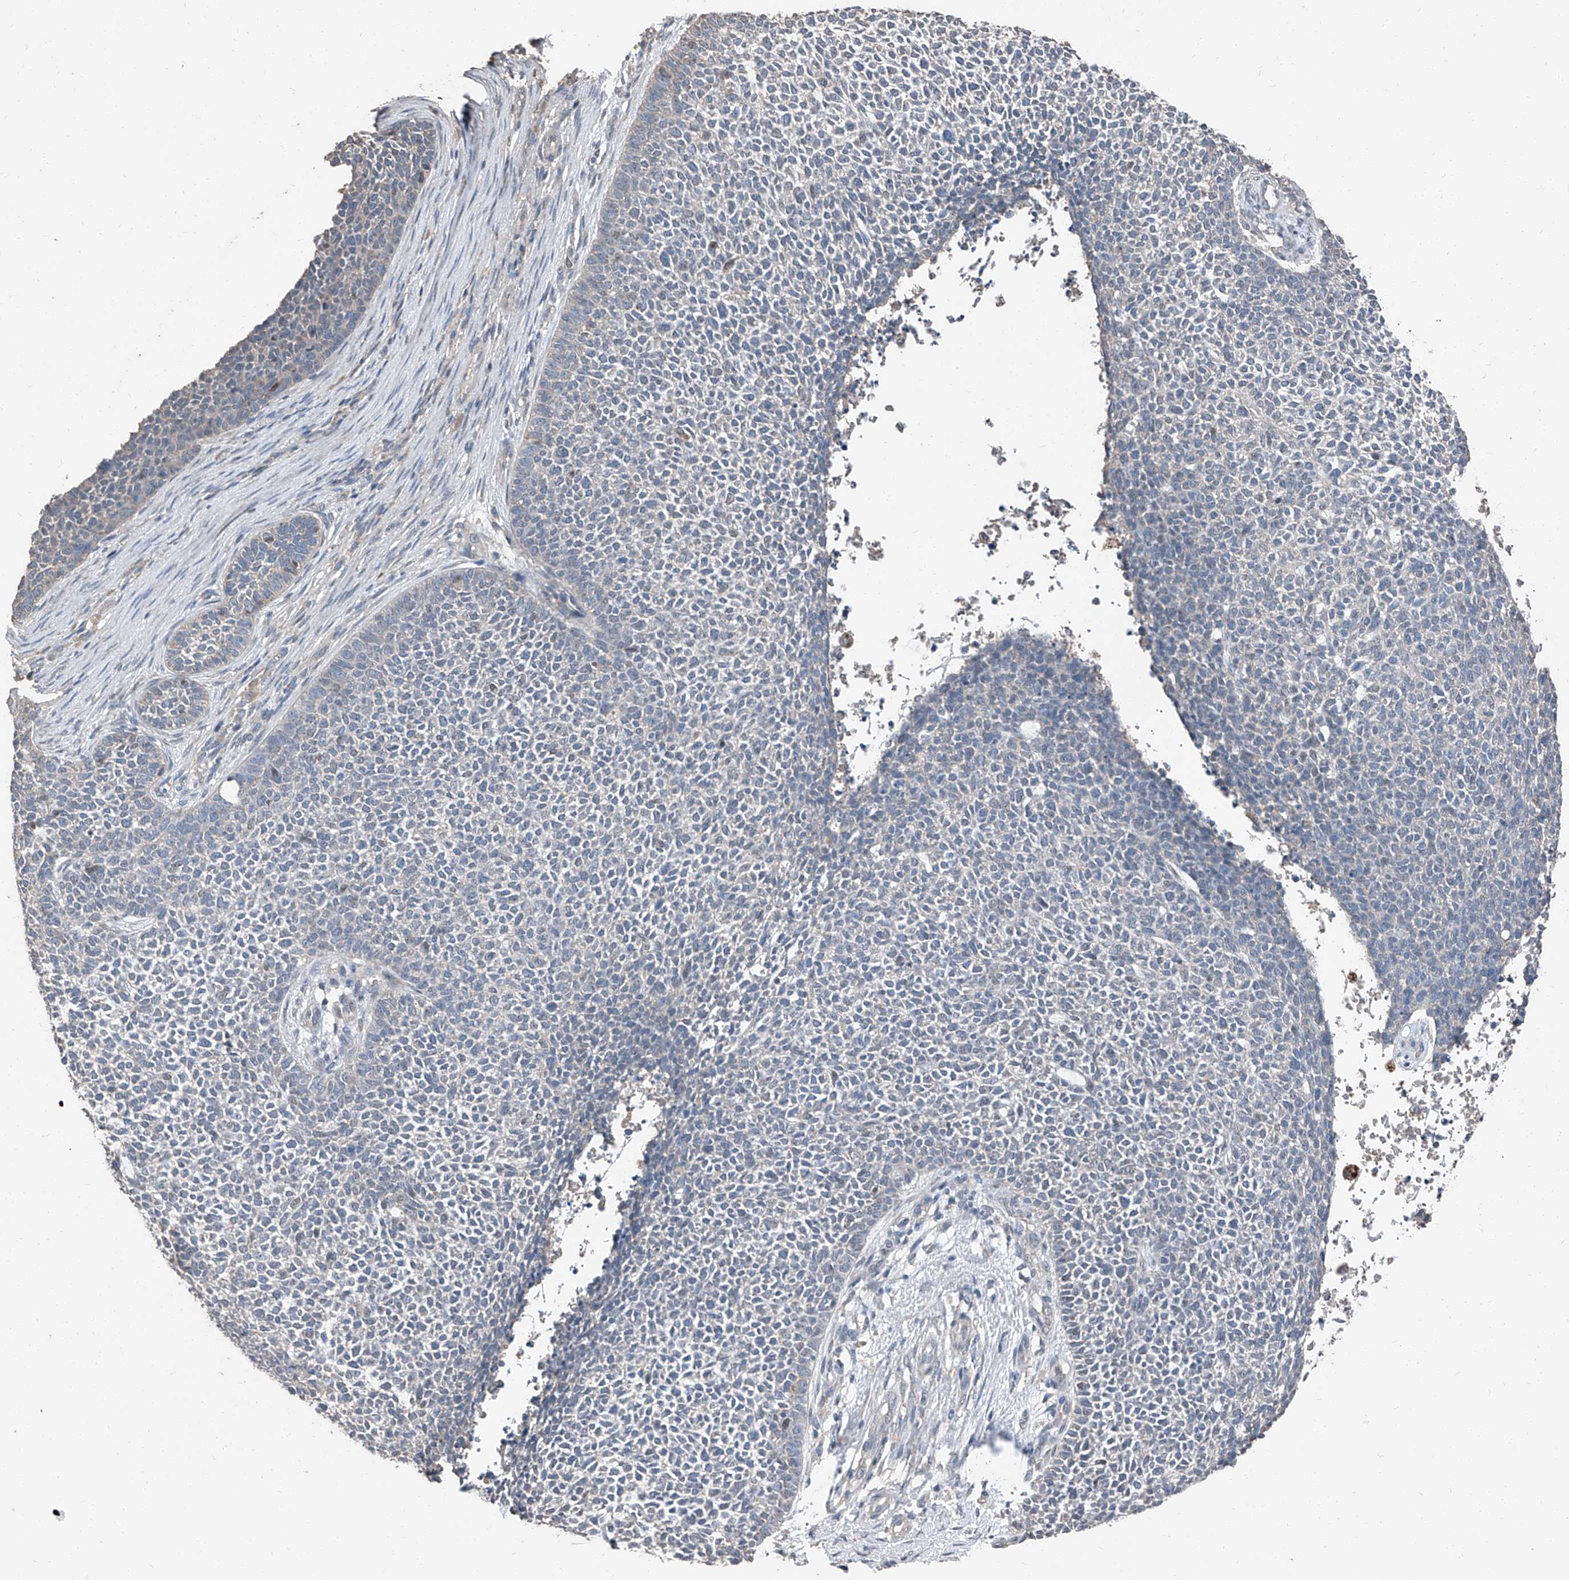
{"staining": {"intensity": "negative", "quantity": "none", "location": "none"}, "tissue": "skin cancer", "cell_type": "Tumor cells", "image_type": "cancer", "snomed": [{"axis": "morphology", "description": "Basal cell carcinoma"}, {"axis": "topography", "description": "Skin"}], "caption": "An immunohistochemistry histopathology image of basal cell carcinoma (skin) is shown. There is no staining in tumor cells of basal cell carcinoma (skin). (Stains: DAB (3,3'-diaminobenzidine) immunohistochemistry with hematoxylin counter stain, Microscopy: brightfield microscopy at high magnification).", "gene": "MAMLD1", "patient": {"sex": "female", "age": 84}}